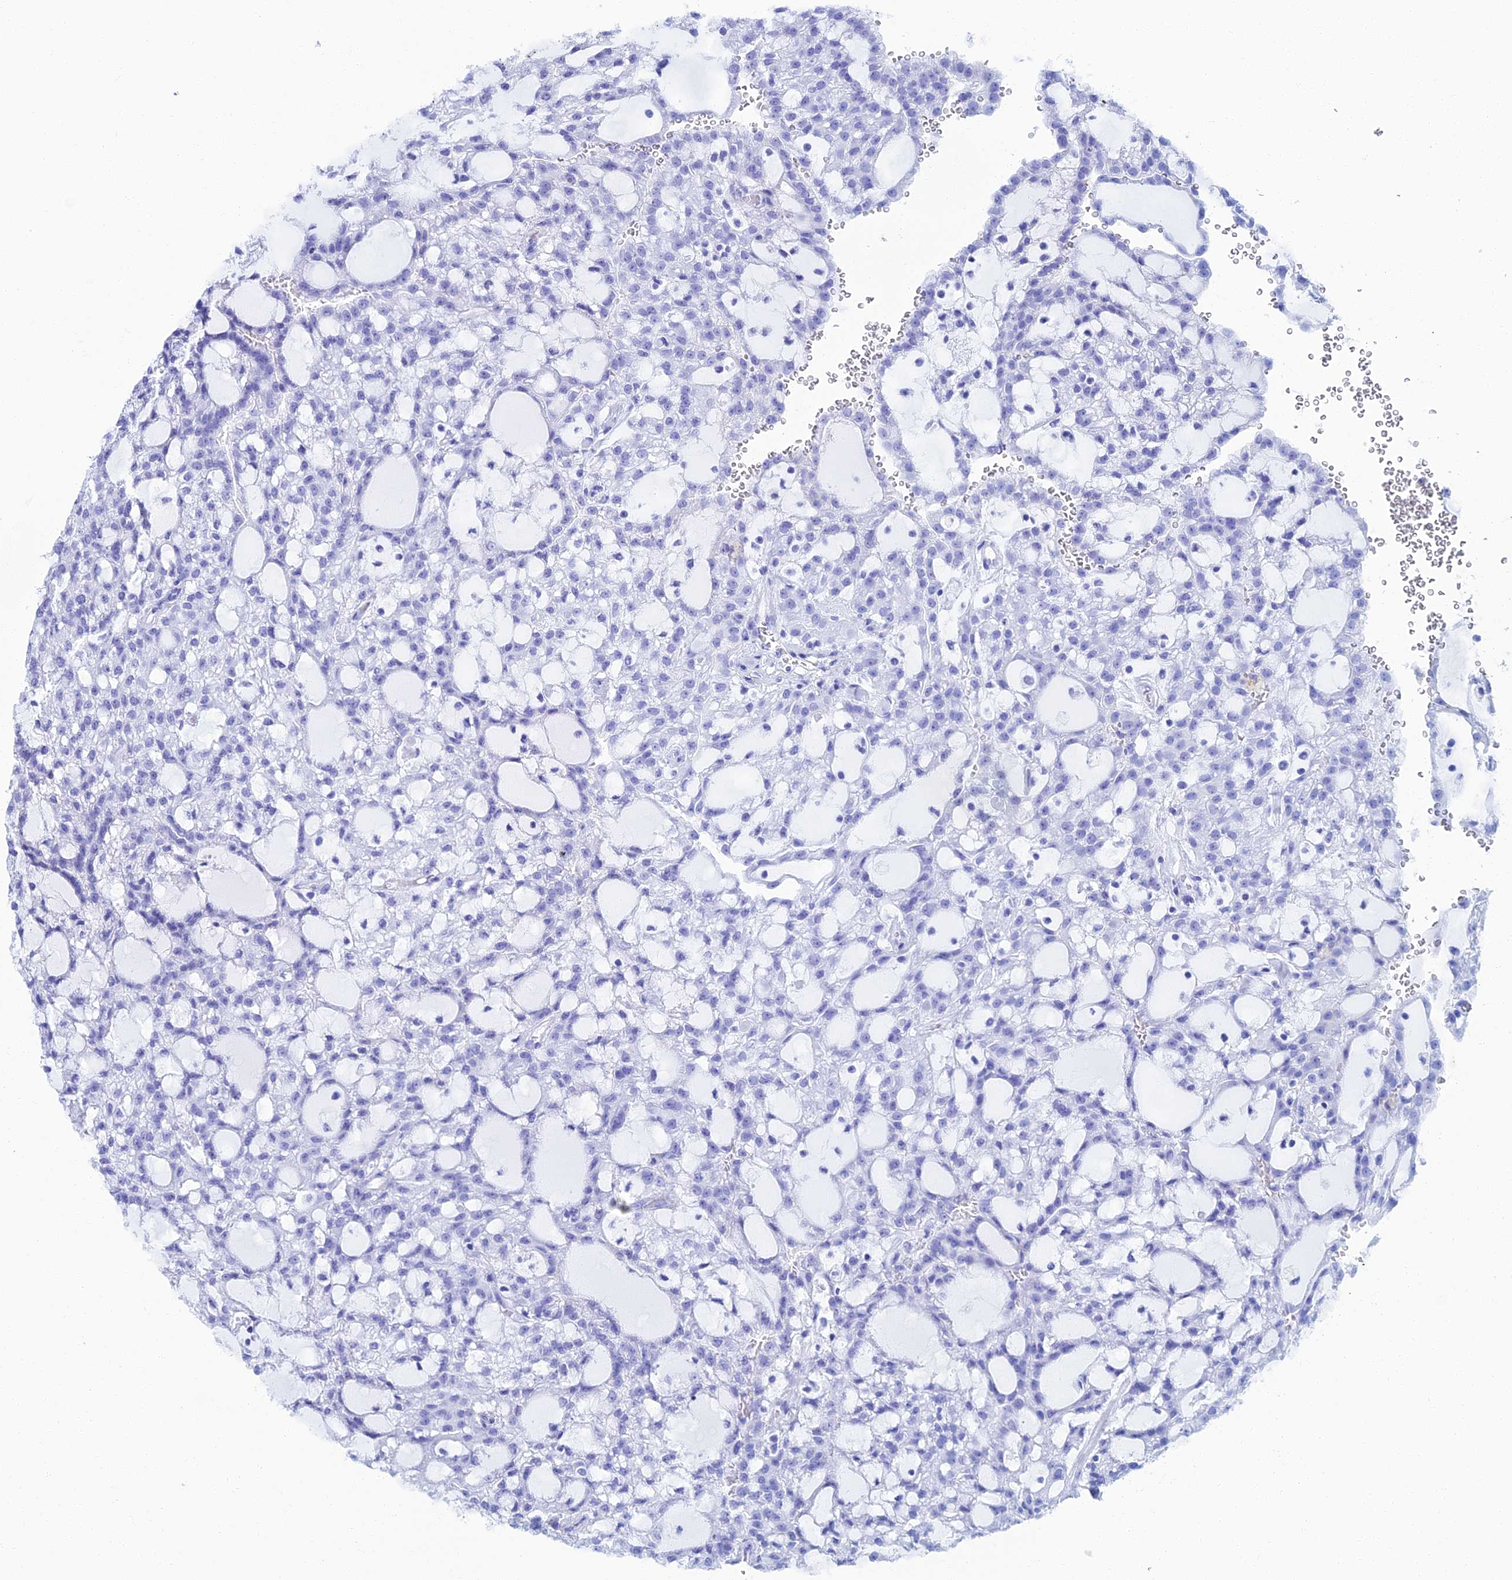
{"staining": {"intensity": "weak", "quantity": "<25%", "location": "nuclear"}, "tissue": "renal cancer", "cell_type": "Tumor cells", "image_type": "cancer", "snomed": [{"axis": "morphology", "description": "Adenocarcinoma, NOS"}, {"axis": "topography", "description": "Kidney"}], "caption": "This is an IHC image of human adenocarcinoma (renal). There is no positivity in tumor cells.", "gene": "ZNF668", "patient": {"sex": "male", "age": 63}}